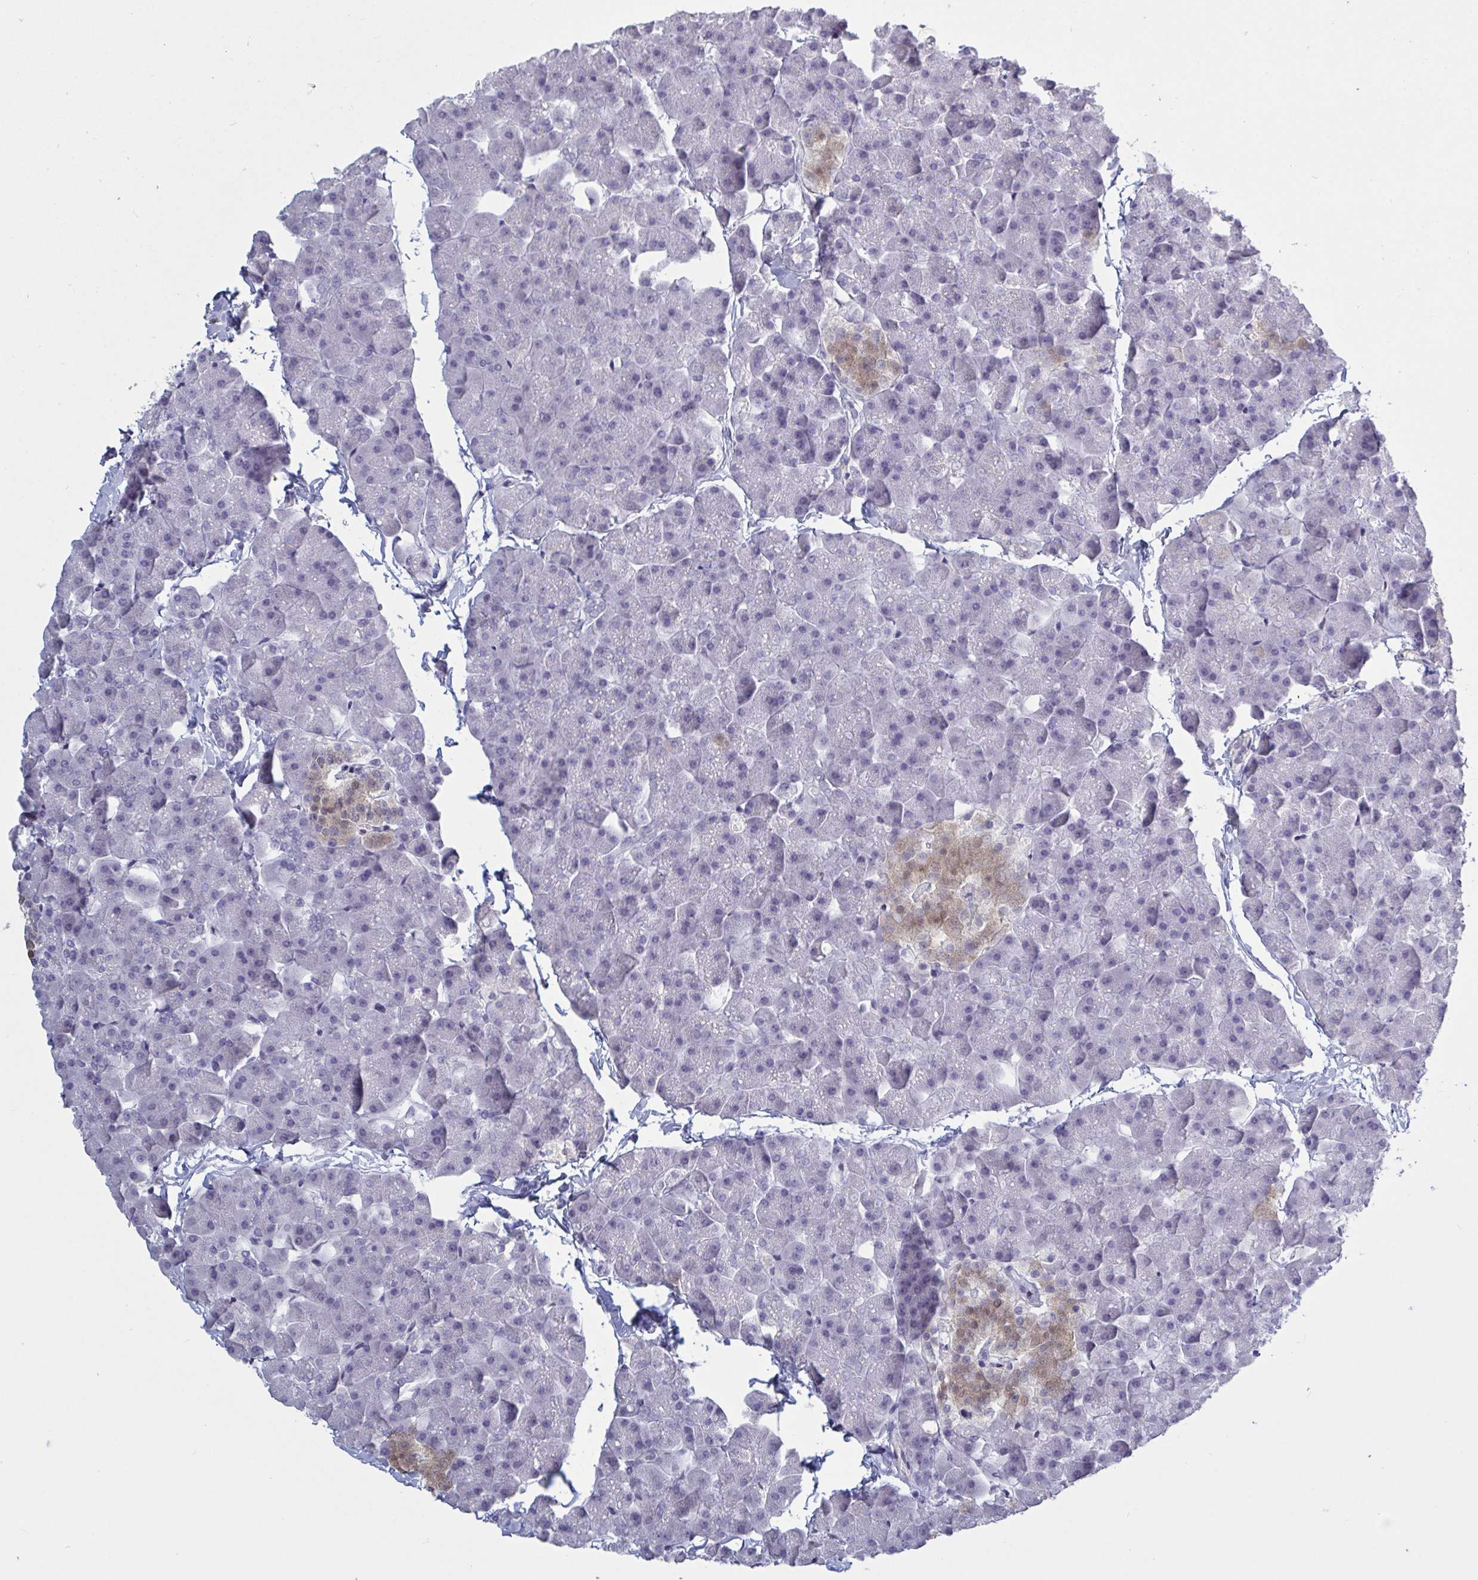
{"staining": {"intensity": "weak", "quantity": "<25%", "location": "nuclear"}, "tissue": "pancreas", "cell_type": "Exocrine glandular cells", "image_type": "normal", "snomed": [{"axis": "morphology", "description": "Normal tissue, NOS"}, {"axis": "topography", "description": "Pancreas"}], "caption": "There is no significant staining in exocrine glandular cells of pancreas. (DAB (3,3'-diaminobenzidine) immunohistochemistry (IHC), high magnification).", "gene": "BCL7B", "patient": {"sex": "male", "age": 35}}